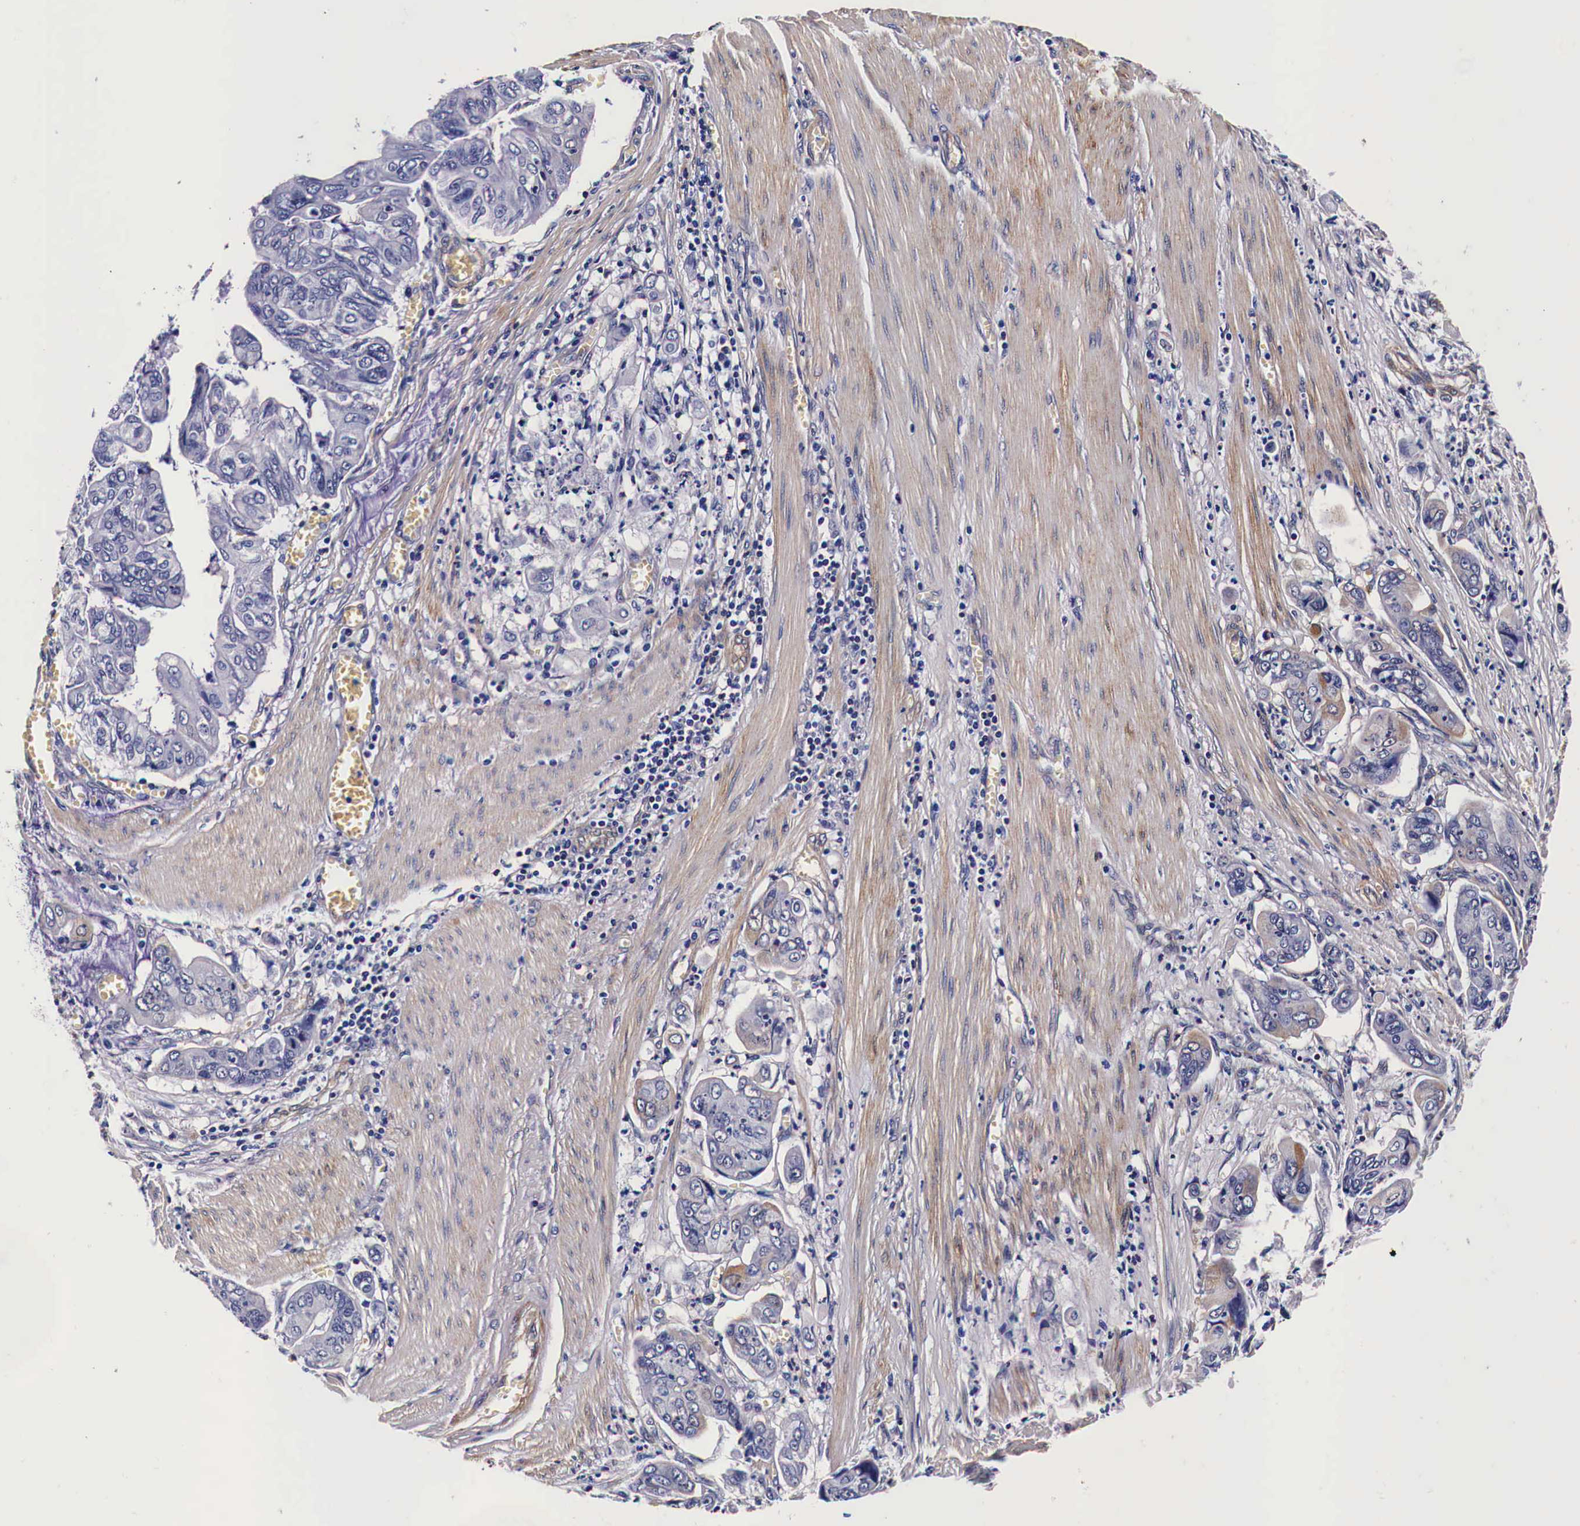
{"staining": {"intensity": "weak", "quantity": "<25%", "location": "cytoplasmic/membranous"}, "tissue": "stomach cancer", "cell_type": "Tumor cells", "image_type": "cancer", "snomed": [{"axis": "morphology", "description": "Adenocarcinoma, NOS"}, {"axis": "topography", "description": "Stomach, upper"}], "caption": "A photomicrograph of adenocarcinoma (stomach) stained for a protein reveals no brown staining in tumor cells.", "gene": "HSPB1", "patient": {"sex": "male", "age": 80}}